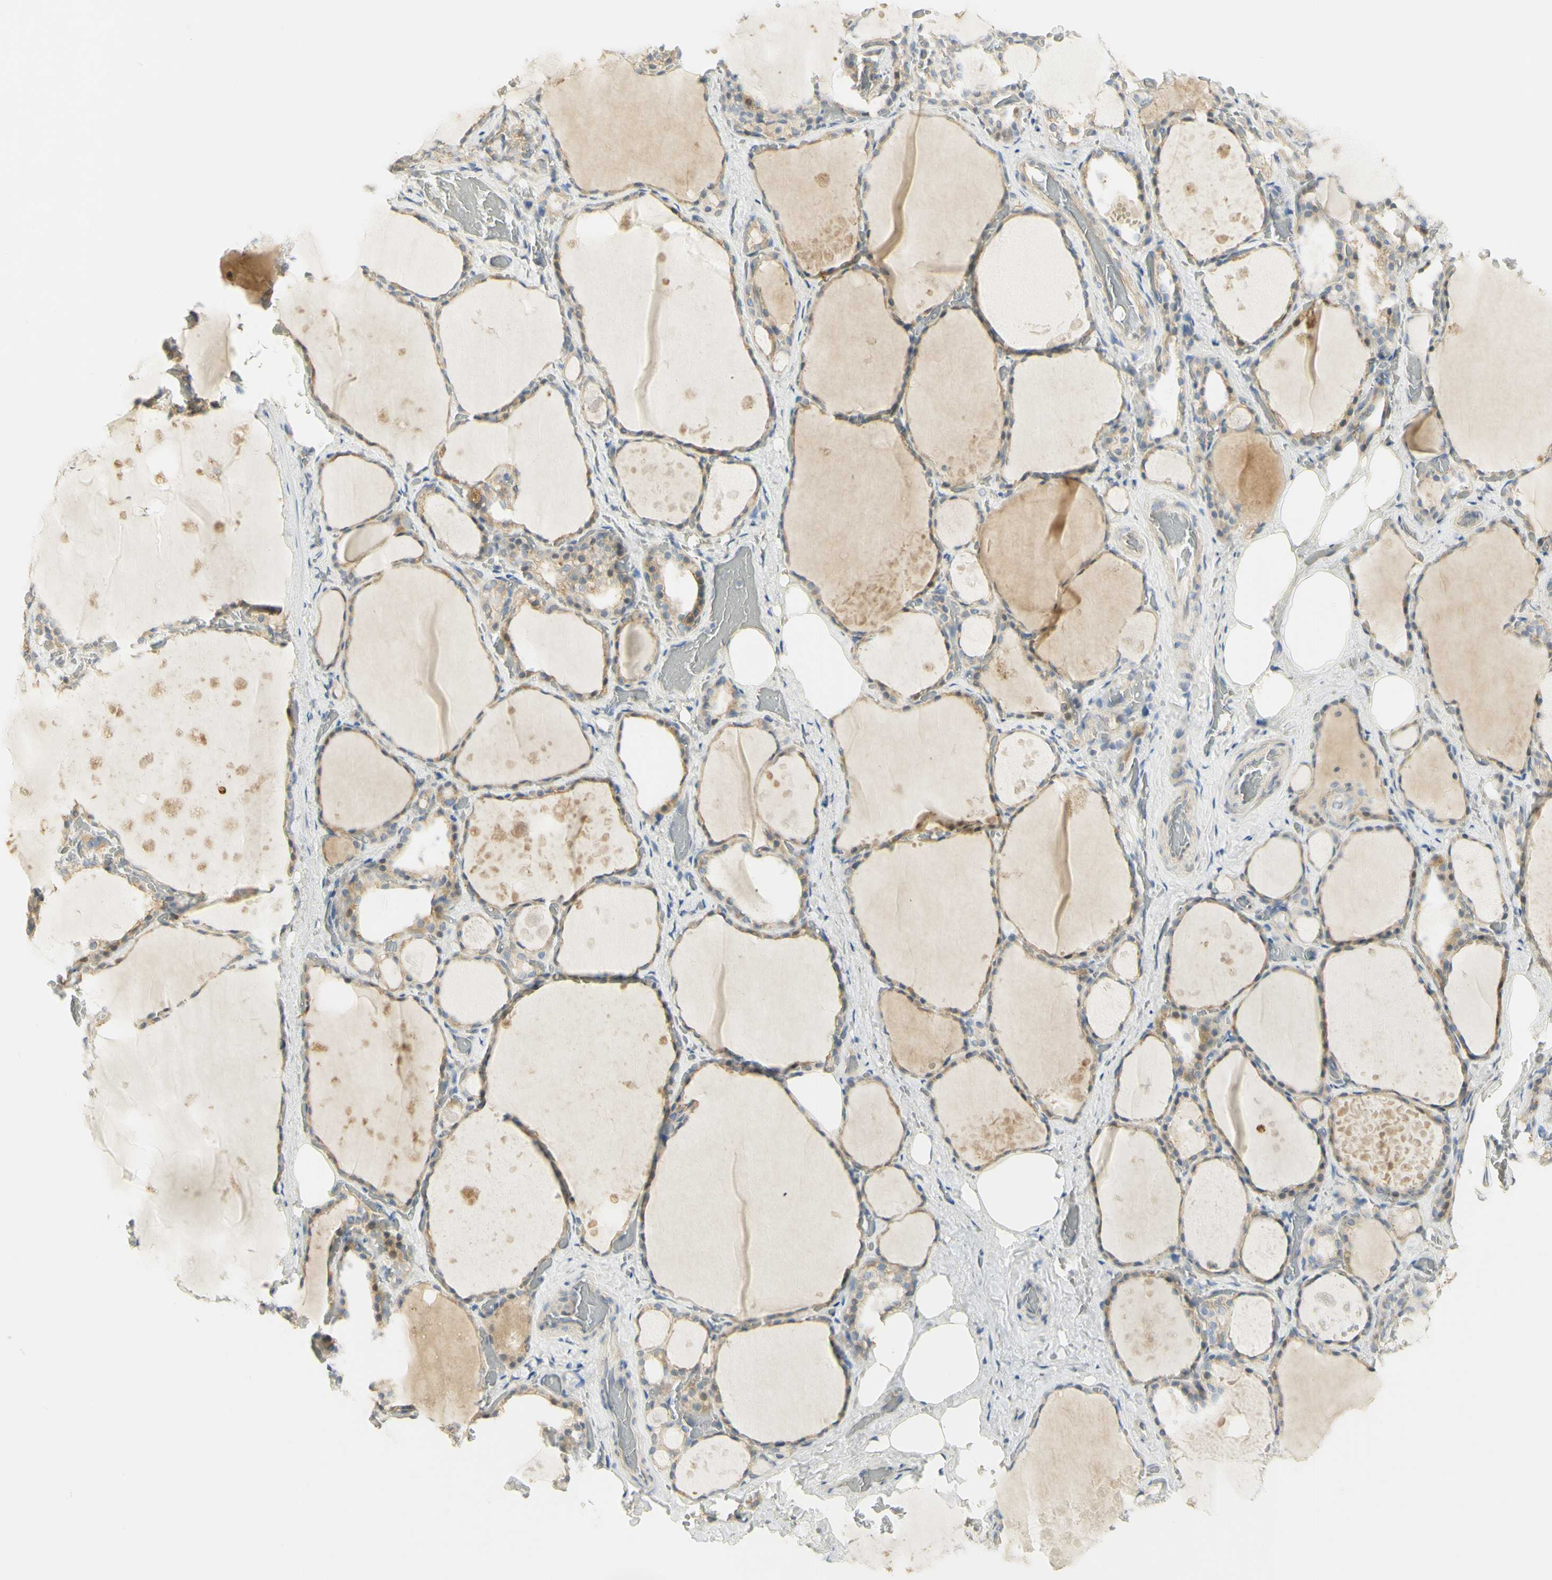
{"staining": {"intensity": "moderate", "quantity": ">75%", "location": "cytoplasmic/membranous"}, "tissue": "thyroid gland", "cell_type": "Glandular cells", "image_type": "normal", "snomed": [{"axis": "morphology", "description": "Normal tissue, NOS"}, {"axis": "topography", "description": "Thyroid gland"}], "caption": "Brown immunohistochemical staining in benign human thyroid gland shows moderate cytoplasmic/membranous positivity in about >75% of glandular cells.", "gene": "KIF11", "patient": {"sex": "male", "age": 61}}